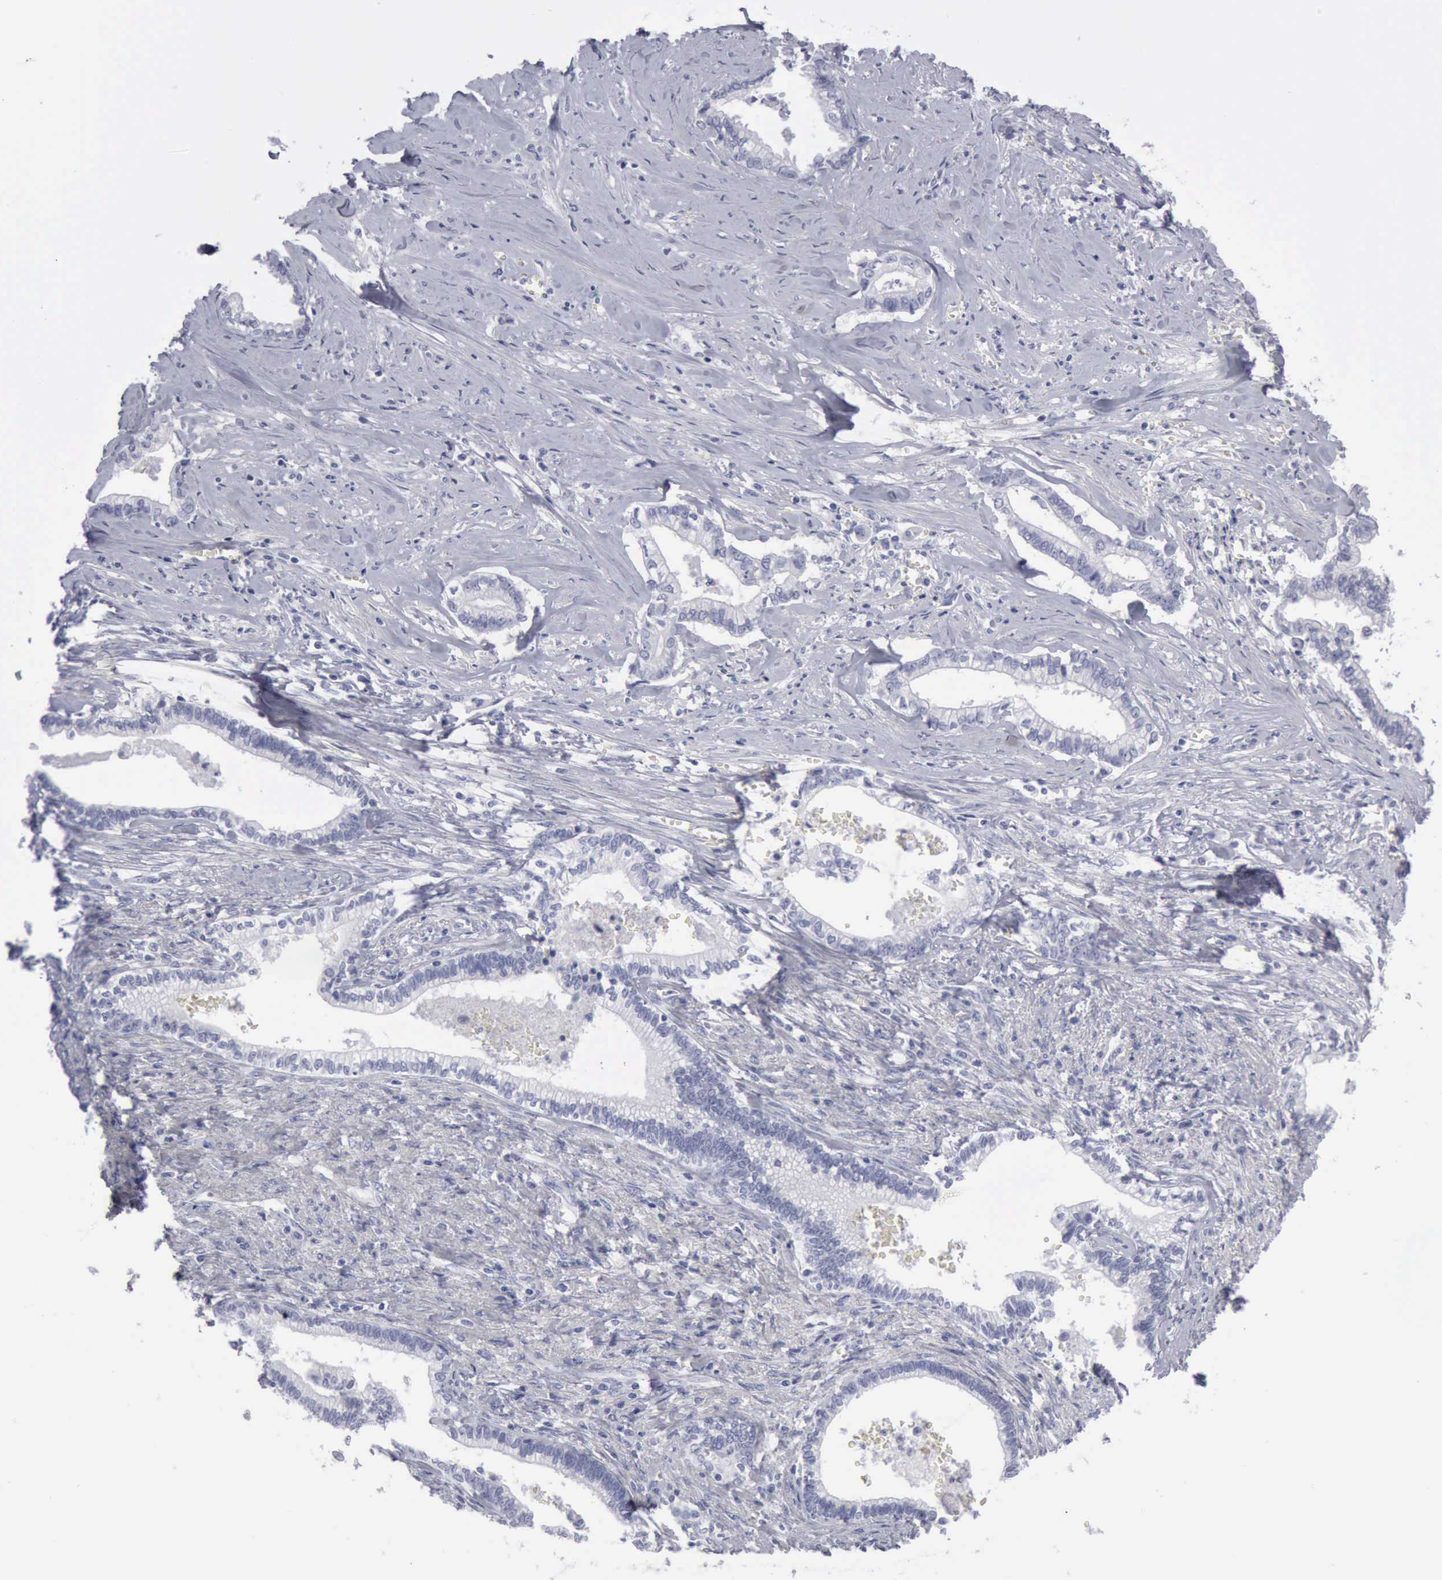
{"staining": {"intensity": "negative", "quantity": "none", "location": "none"}, "tissue": "liver cancer", "cell_type": "Tumor cells", "image_type": "cancer", "snomed": [{"axis": "morphology", "description": "Cholangiocarcinoma"}, {"axis": "topography", "description": "Liver"}], "caption": "Immunohistochemistry (IHC) of human liver cancer demonstrates no staining in tumor cells.", "gene": "KRT13", "patient": {"sex": "male", "age": 57}}